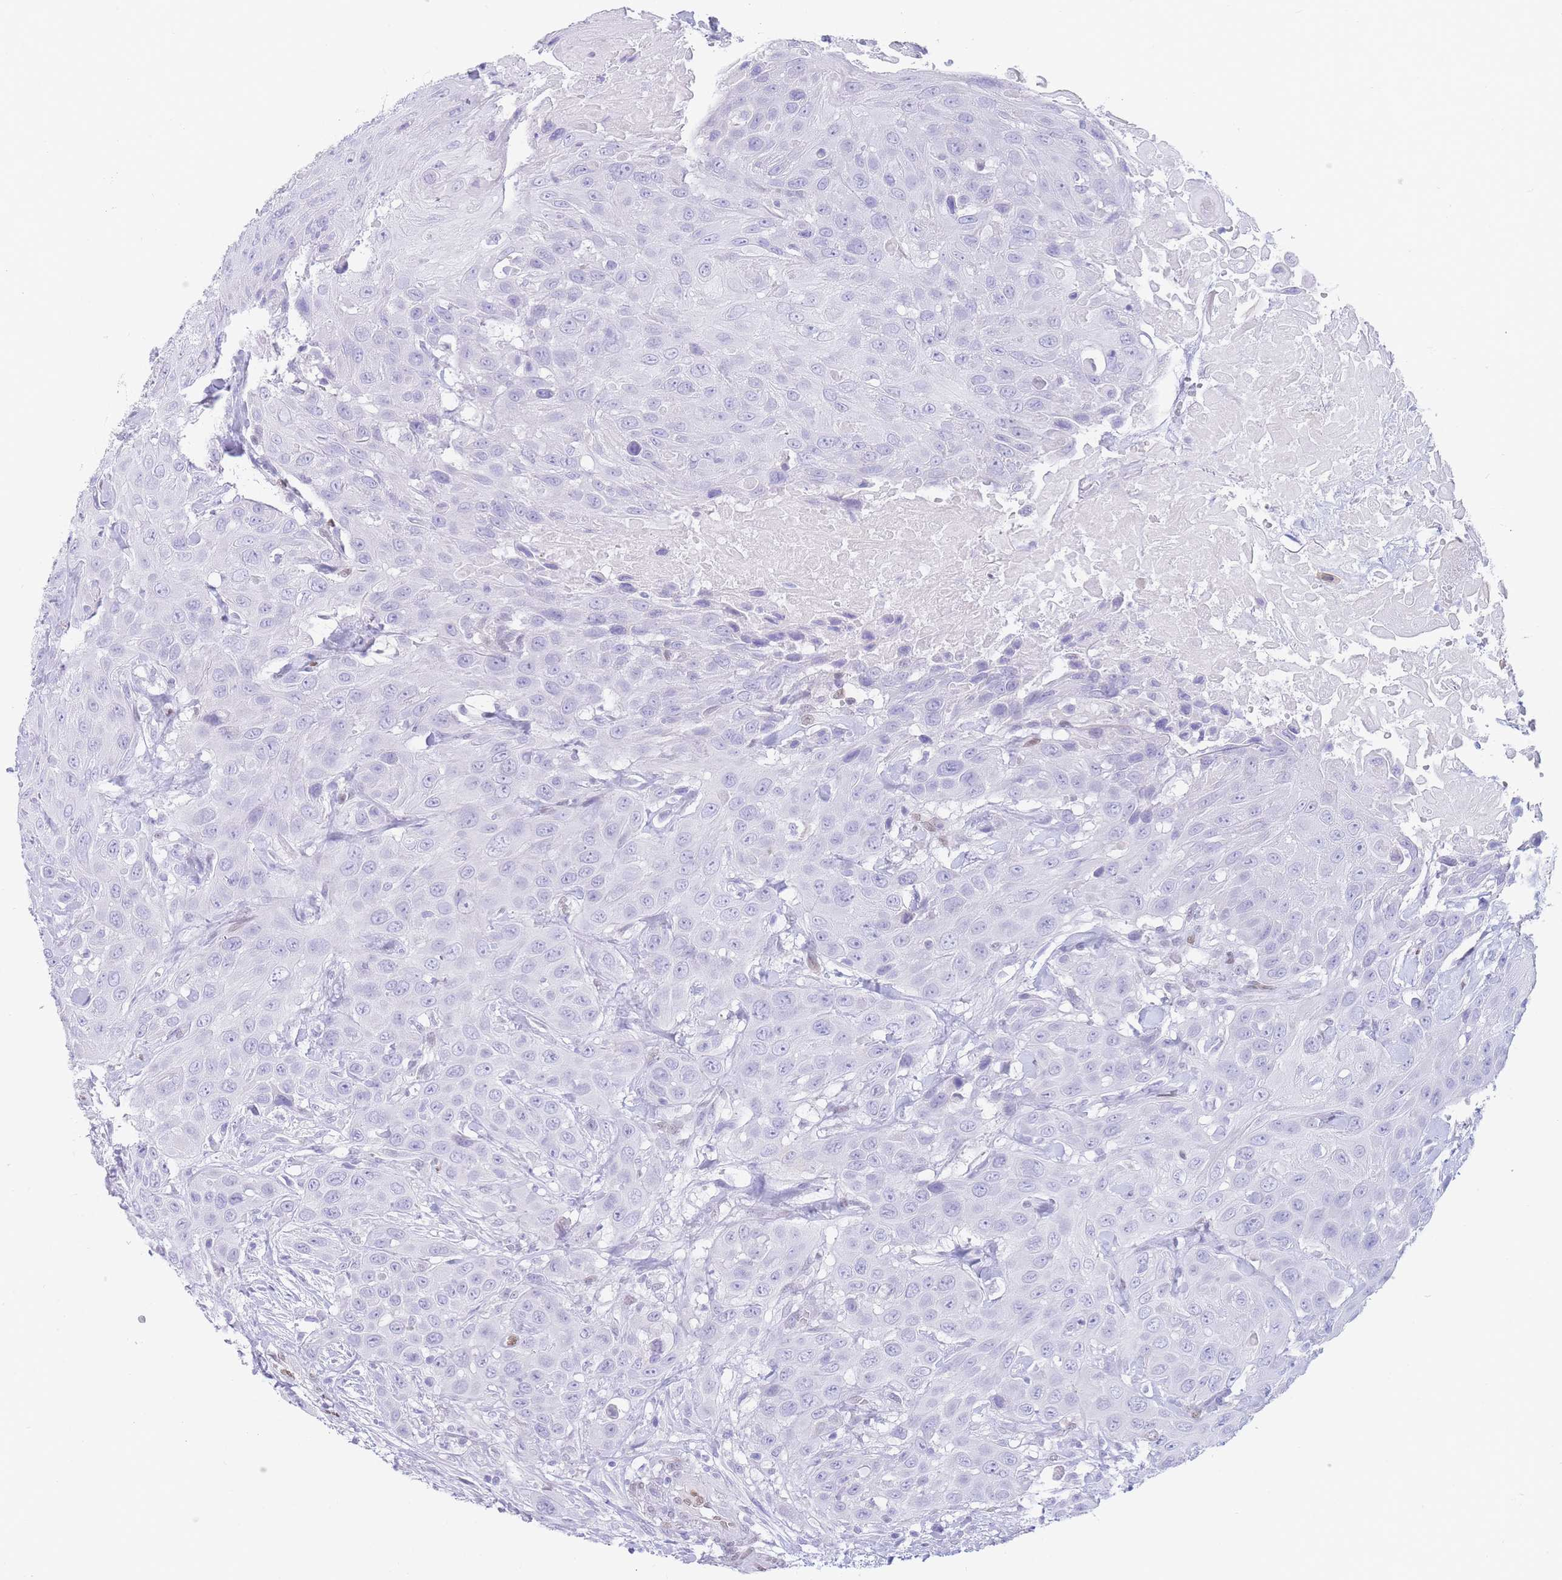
{"staining": {"intensity": "negative", "quantity": "none", "location": "none"}, "tissue": "head and neck cancer", "cell_type": "Tumor cells", "image_type": "cancer", "snomed": [{"axis": "morphology", "description": "Squamous cell carcinoma, NOS"}, {"axis": "topography", "description": "Head-Neck"}], "caption": "IHC photomicrograph of neoplastic tissue: human head and neck cancer (squamous cell carcinoma) stained with DAB reveals no significant protein staining in tumor cells. Nuclei are stained in blue.", "gene": "PSMB5", "patient": {"sex": "male", "age": 81}}